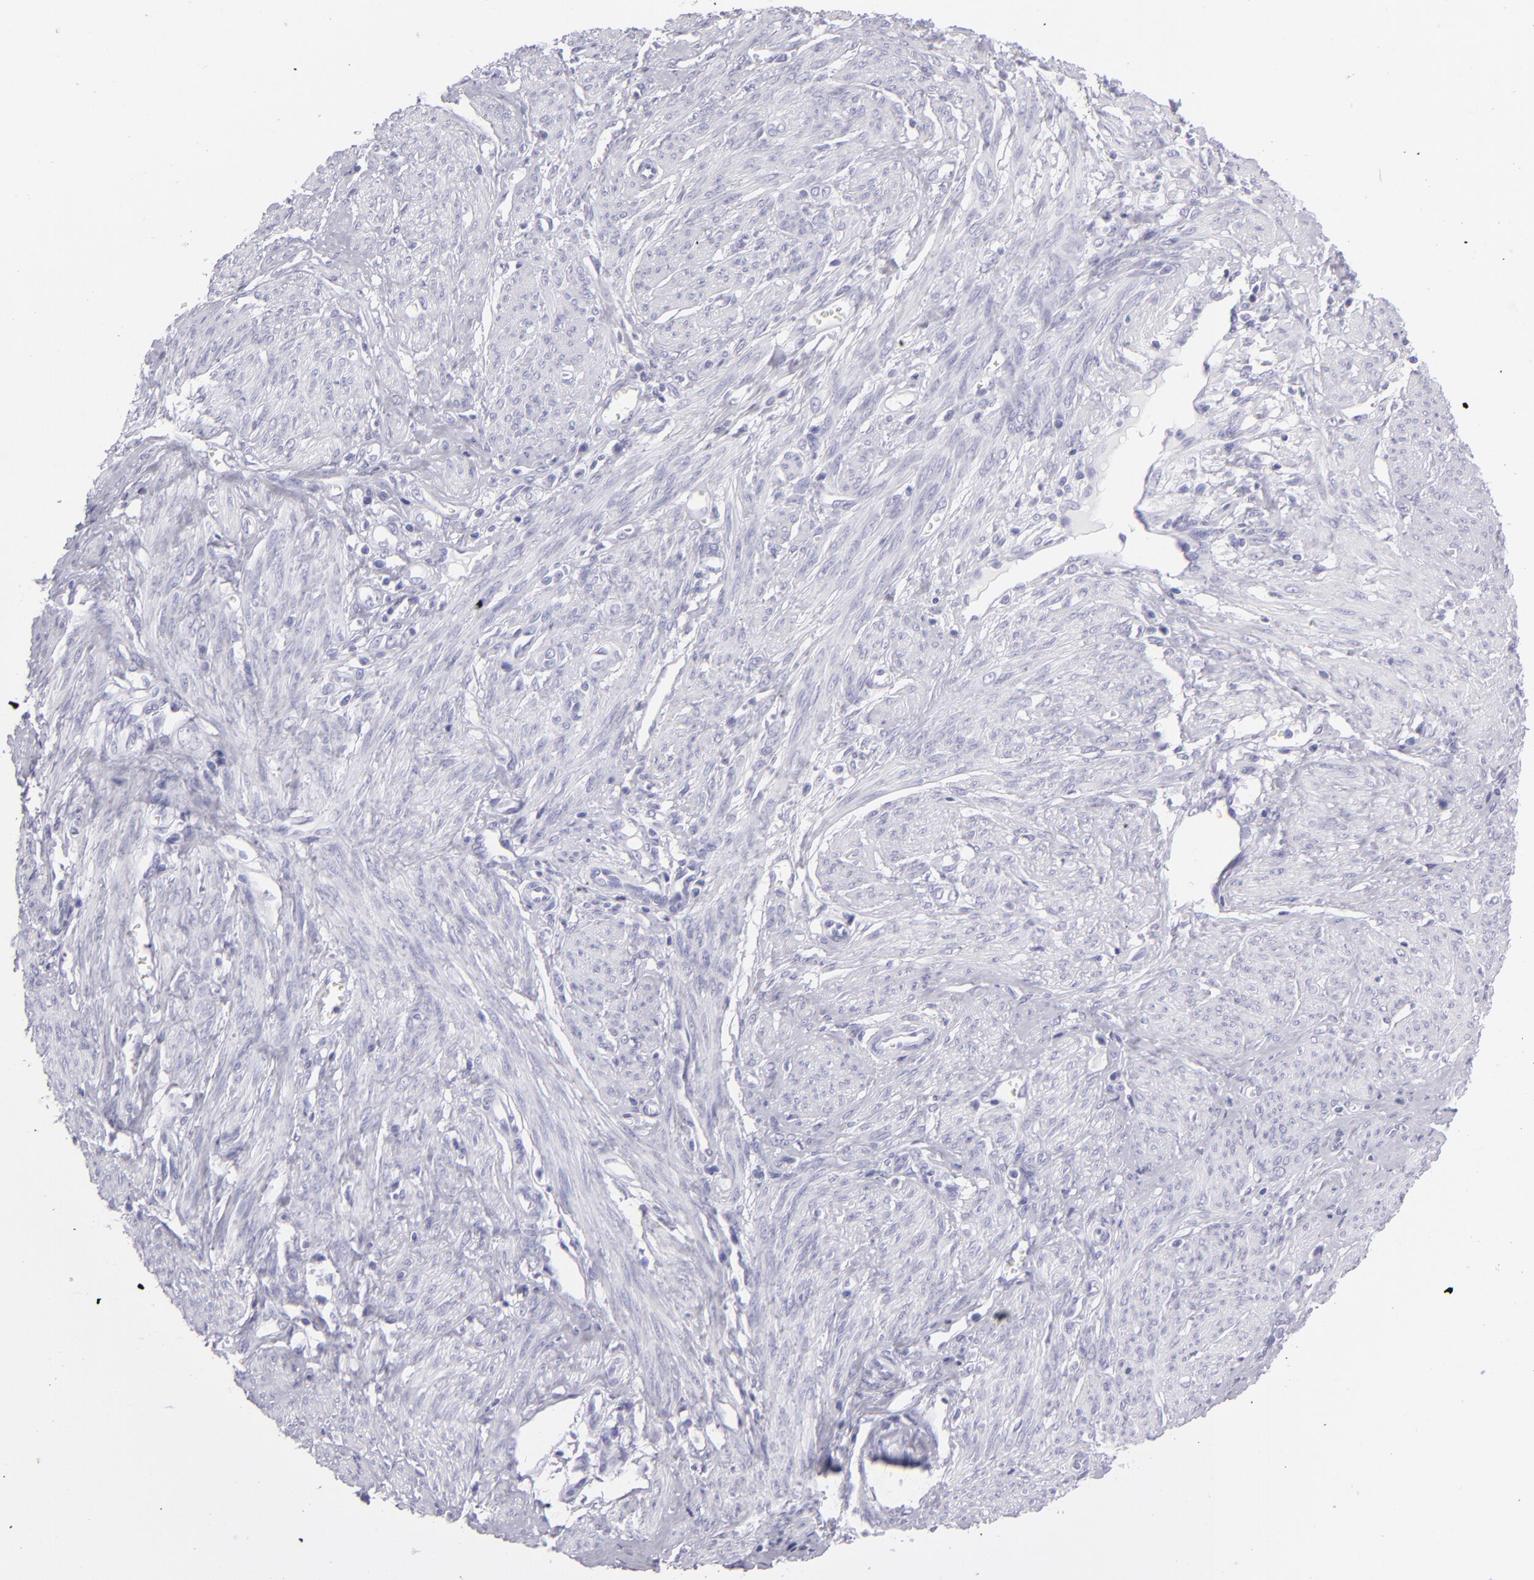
{"staining": {"intensity": "negative", "quantity": "none", "location": "none"}, "tissue": "endometrial cancer", "cell_type": "Tumor cells", "image_type": "cancer", "snomed": [{"axis": "morphology", "description": "Adenocarcinoma, NOS"}, {"axis": "topography", "description": "Endometrium"}], "caption": "The immunohistochemistry (IHC) histopathology image has no significant expression in tumor cells of endometrial cancer (adenocarcinoma) tissue.", "gene": "PVALB", "patient": {"sex": "female", "age": 75}}